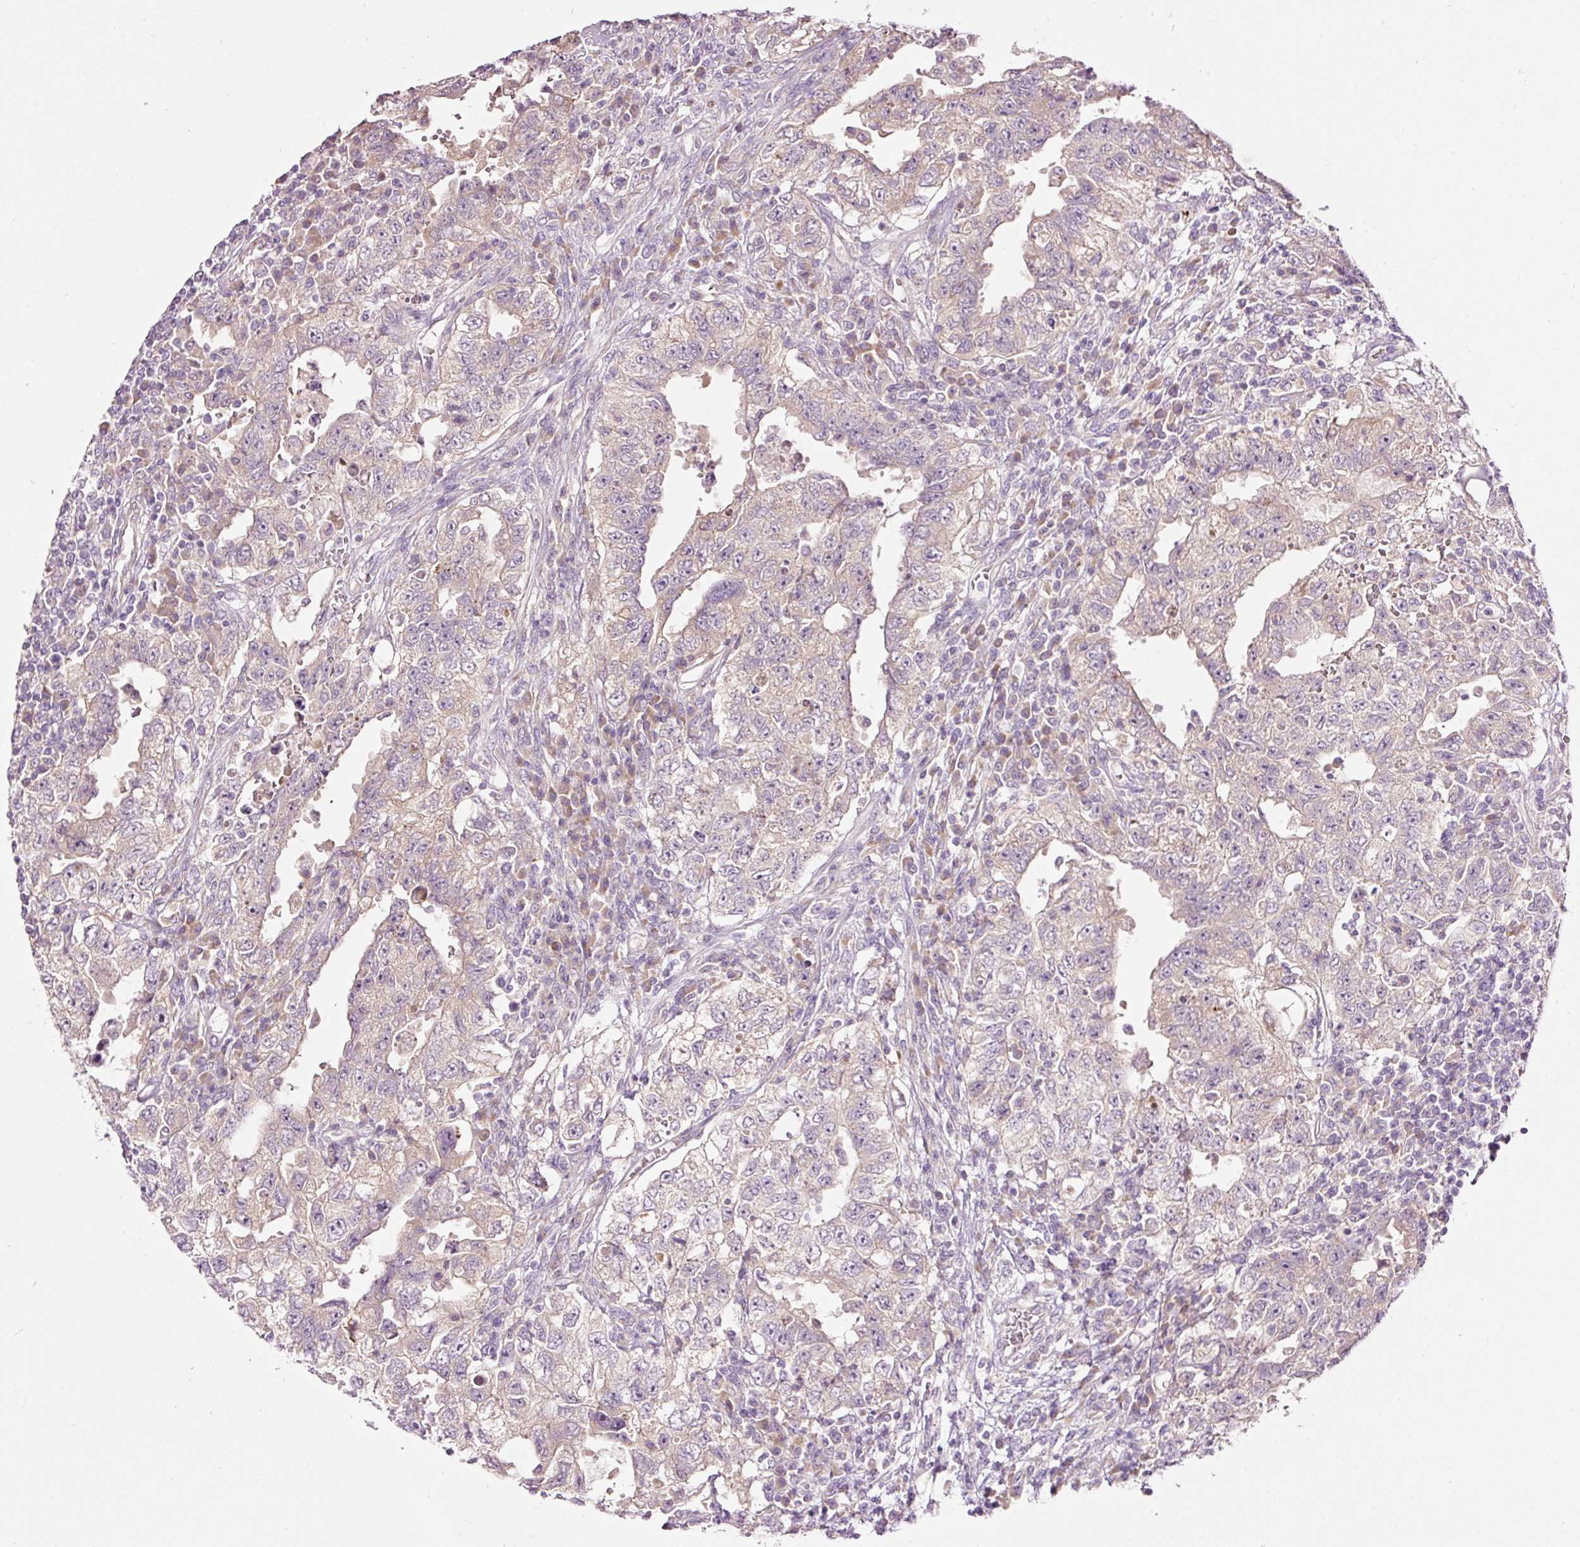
{"staining": {"intensity": "negative", "quantity": "none", "location": "none"}, "tissue": "testis cancer", "cell_type": "Tumor cells", "image_type": "cancer", "snomed": [{"axis": "morphology", "description": "Carcinoma, Embryonal, NOS"}, {"axis": "topography", "description": "Testis"}], "caption": "Immunohistochemistry histopathology image of neoplastic tissue: human testis cancer (embryonal carcinoma) stained with DAB (3,3'-diaminobenzidine) reveals no significant protein staining in tumor cells. (DAB immunohistochemistry (IHC) with hematoxylin counter stain).", "gene": "RSPO2", "patient": {"sex": "male", "age": 26}}